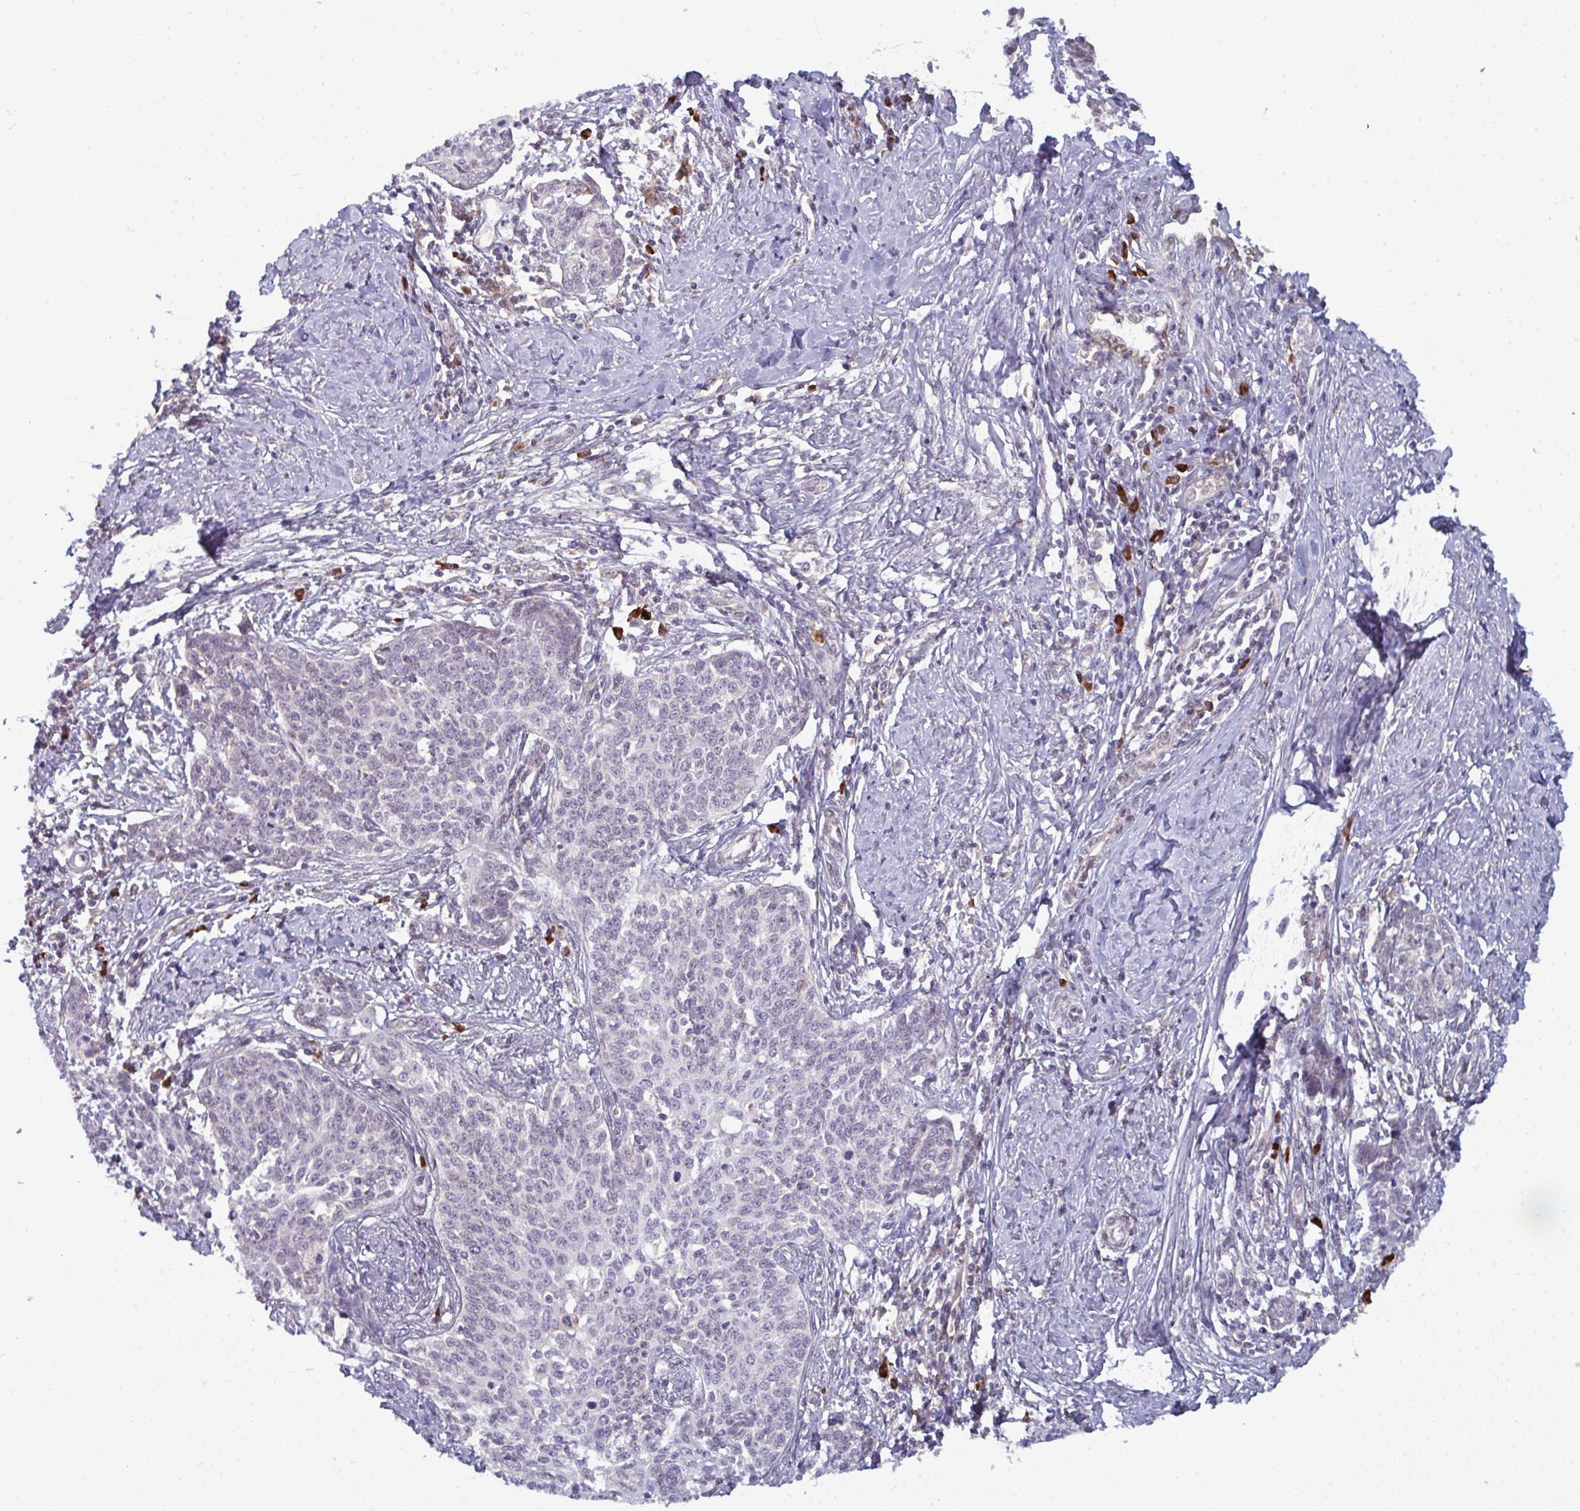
{"staining": {"intensity": "negative", "quantity": "none", "location": "none"}, "tissue": "cervical cancer", "cell_type": "Tumor cells", "image_type": "cancer", "snomed": [{"axis": "morphology", "description": "Squamous cell carcinoma, NOS"}, {"axis": "topography", "description": "Cervix"}], "caption": "Tumor cells show no significant protein expression in squamous cell carcinoma (cervical).", "gene": "LYSMD4", "patient": {"sex": "female", "age": 39}}